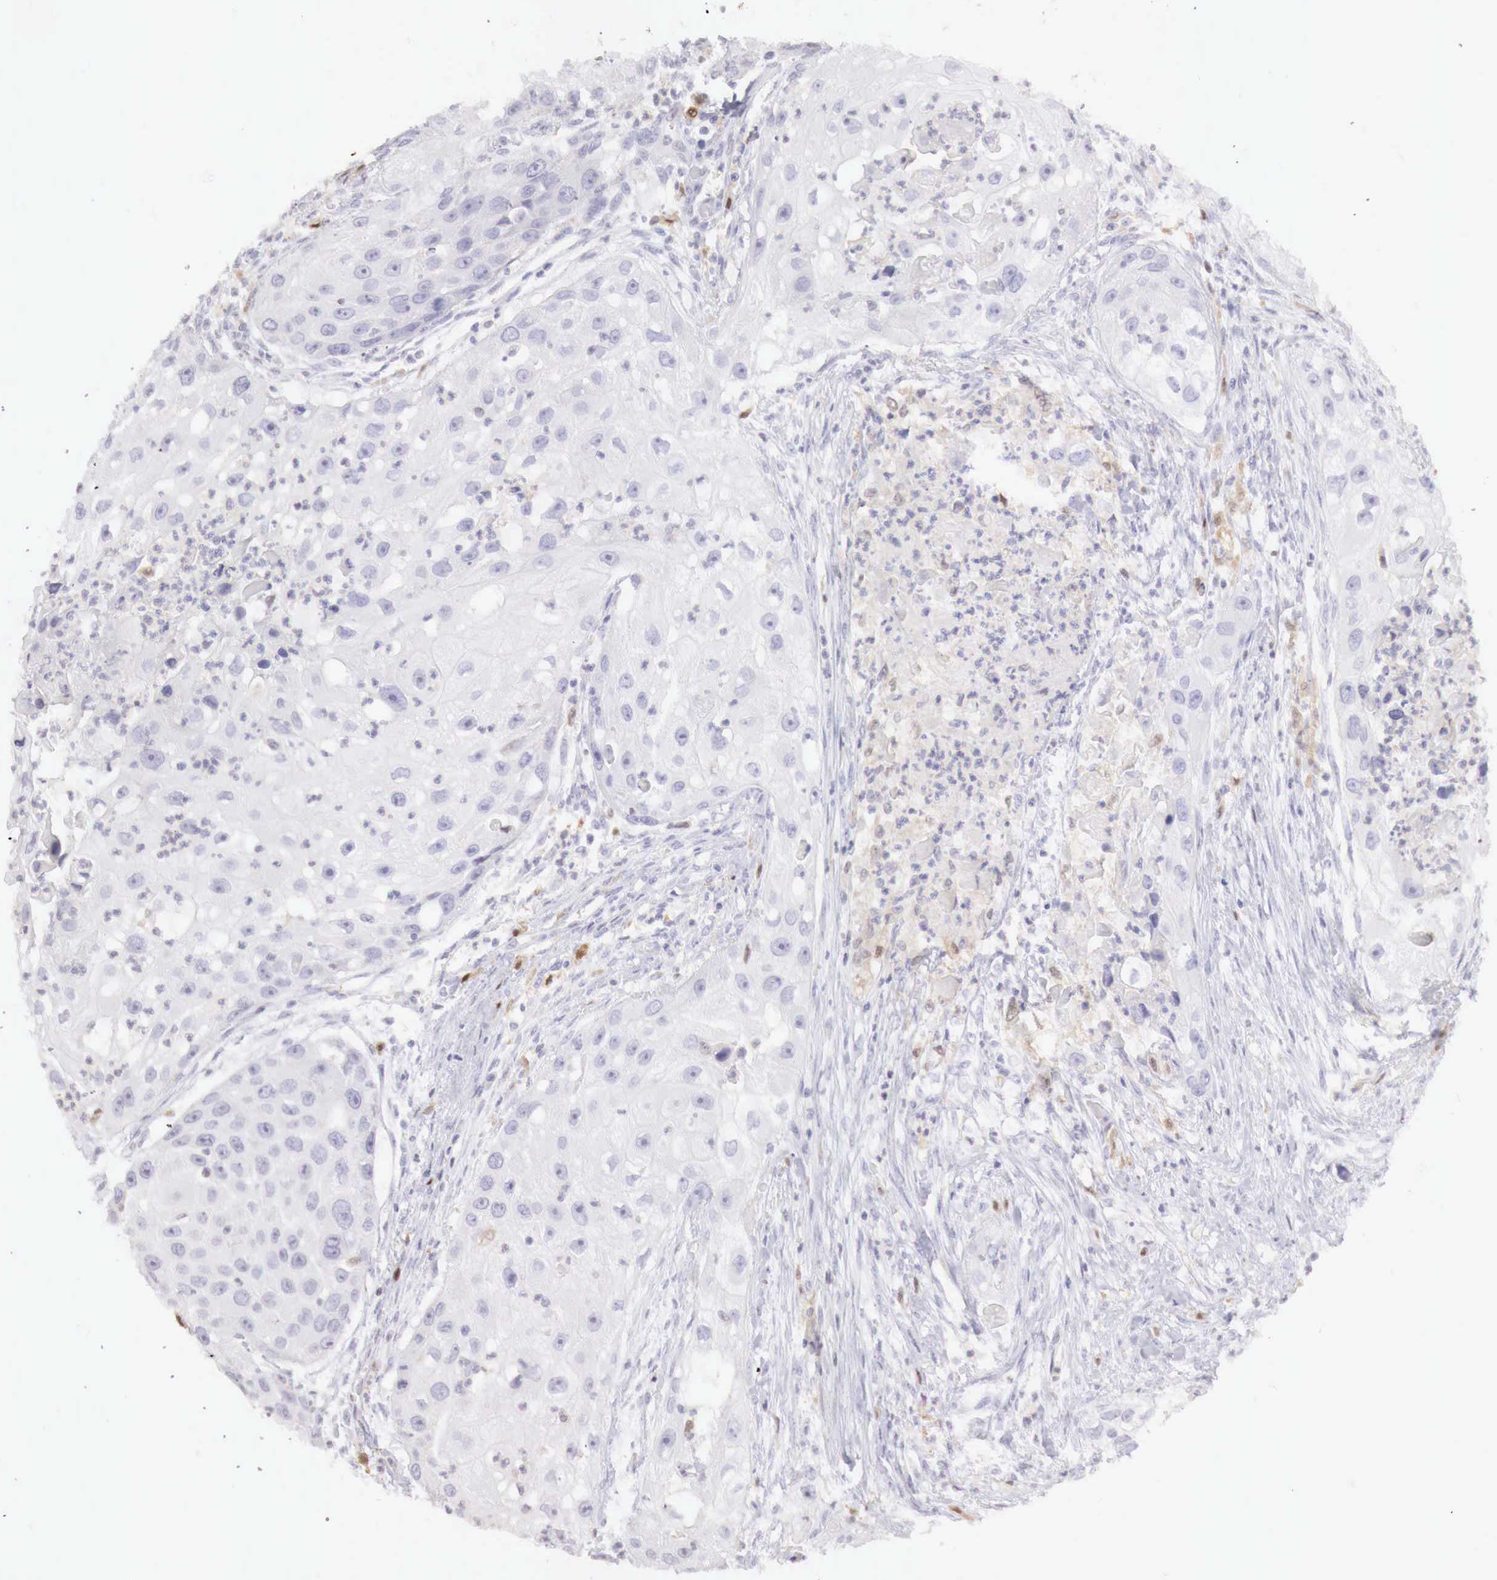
{"staining": {"intensity": "negative", "quantity": "none", "location": "none"}, "tissue": "head and neck cancer", "cell_type": "Tumor cells", "image_type": "cancer", "snomed": [{"axis": "morphology", "description": "Squamous cell carcinoma, NOS"}, {"axis": "topography", "description": "Head-Neck"}], "caption": "Tumor cells are negative for brown protein staining in head and neck squamous cell carcinoma.", "gene": "RENBP", "patient": {"sex": "male", "age": 64}}